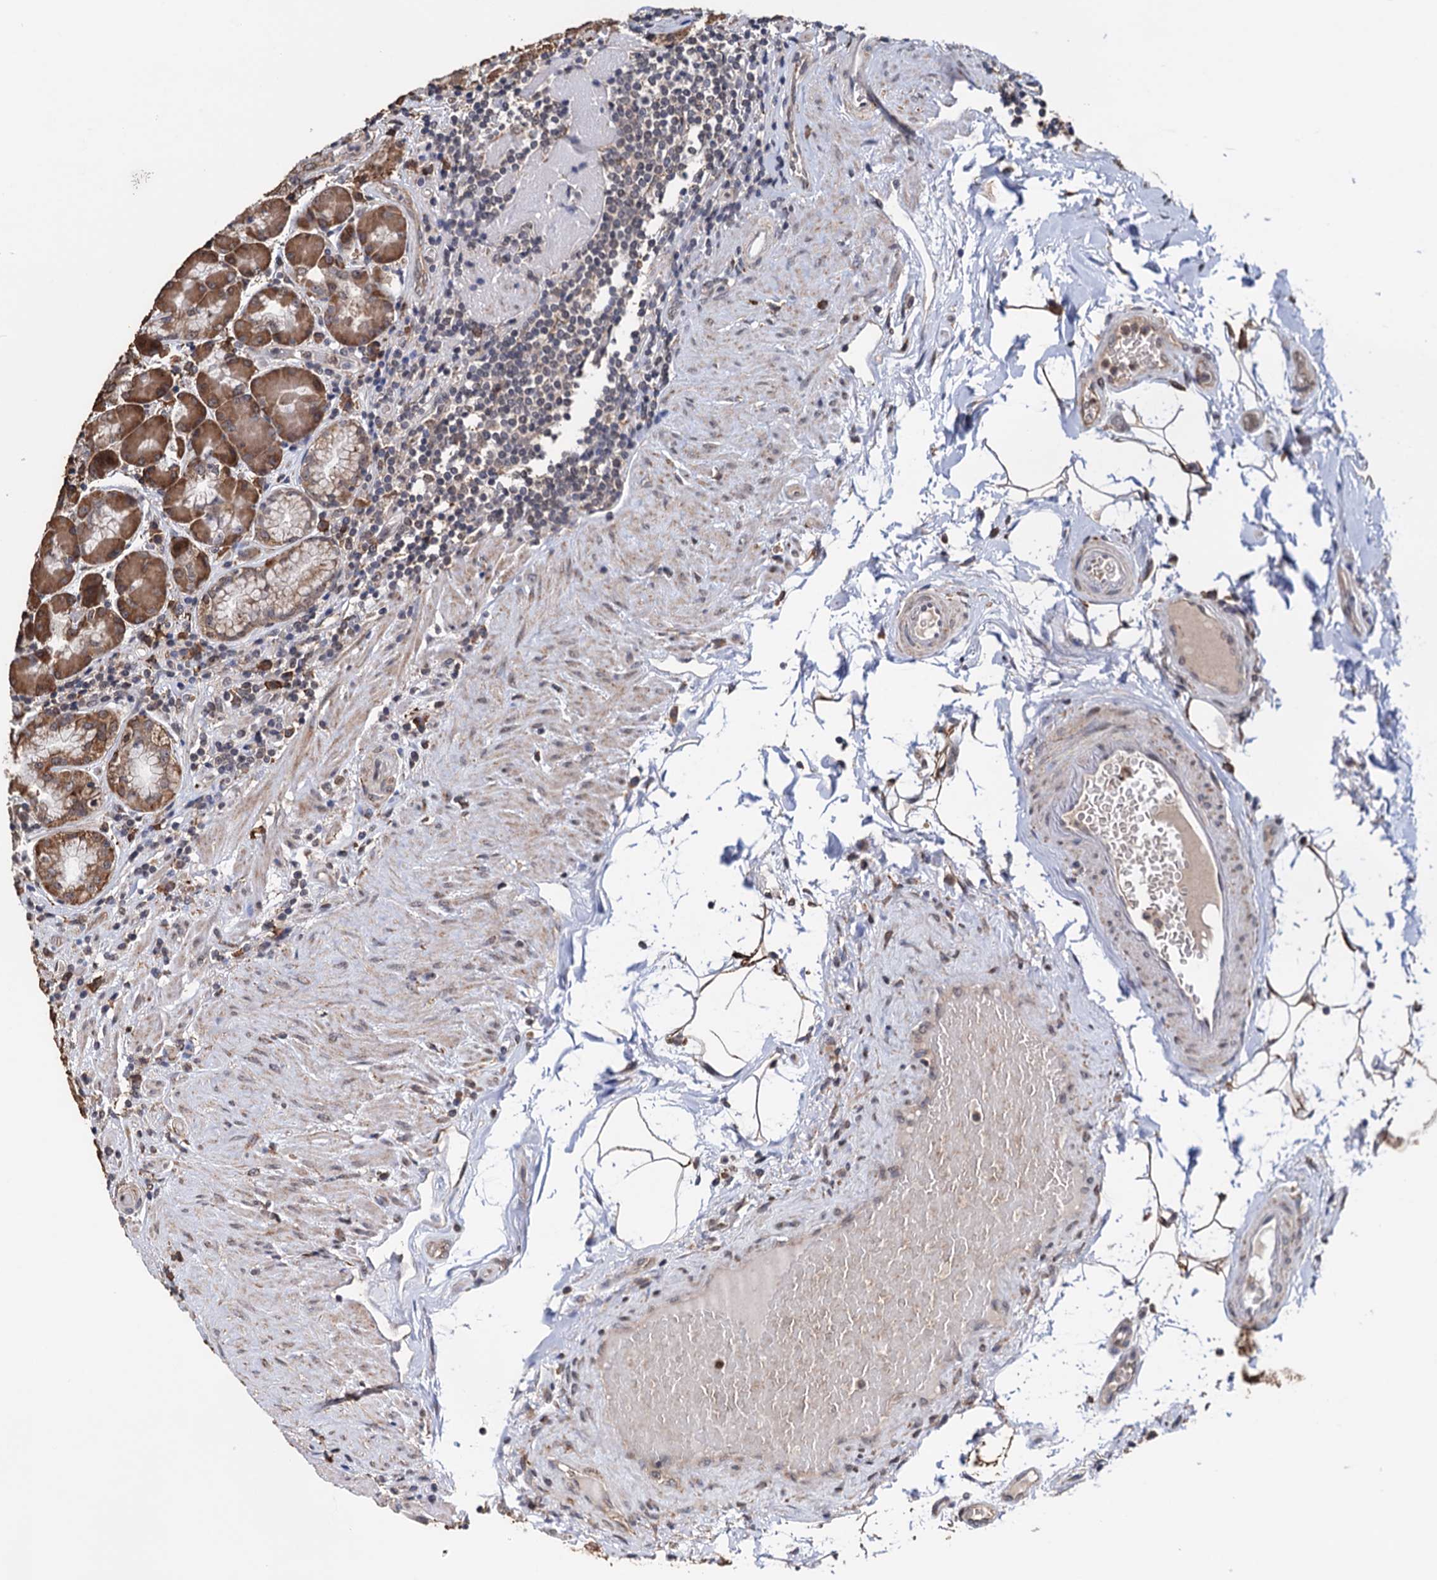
{"staining": {"intensity": "moderate", "quantity": ">75%", "location": "cytoplasmic/membranous"}, "tissue": "stomach", "cell_type": "Glandular cells", "image_type": "normal", "snomed": [{"axis": "morphology", "description": "Normal tissue, NOS"}, {"axis": "topography", "description": "Stomach, upper"}, {"axis": "topography", "description": "Stomach, lower"}], "caption": "Protein expression by immunohistochemistry (IHC) exhibits moderate cytoplasmic/membranous positivity in about >75% of glandular cells in unremarkable stomach. (DAB IHC, brown staining for protein, blue staining for nuclei).", "gene": "TBC1D12", "patient": {"sex": "female", "age": 76}}